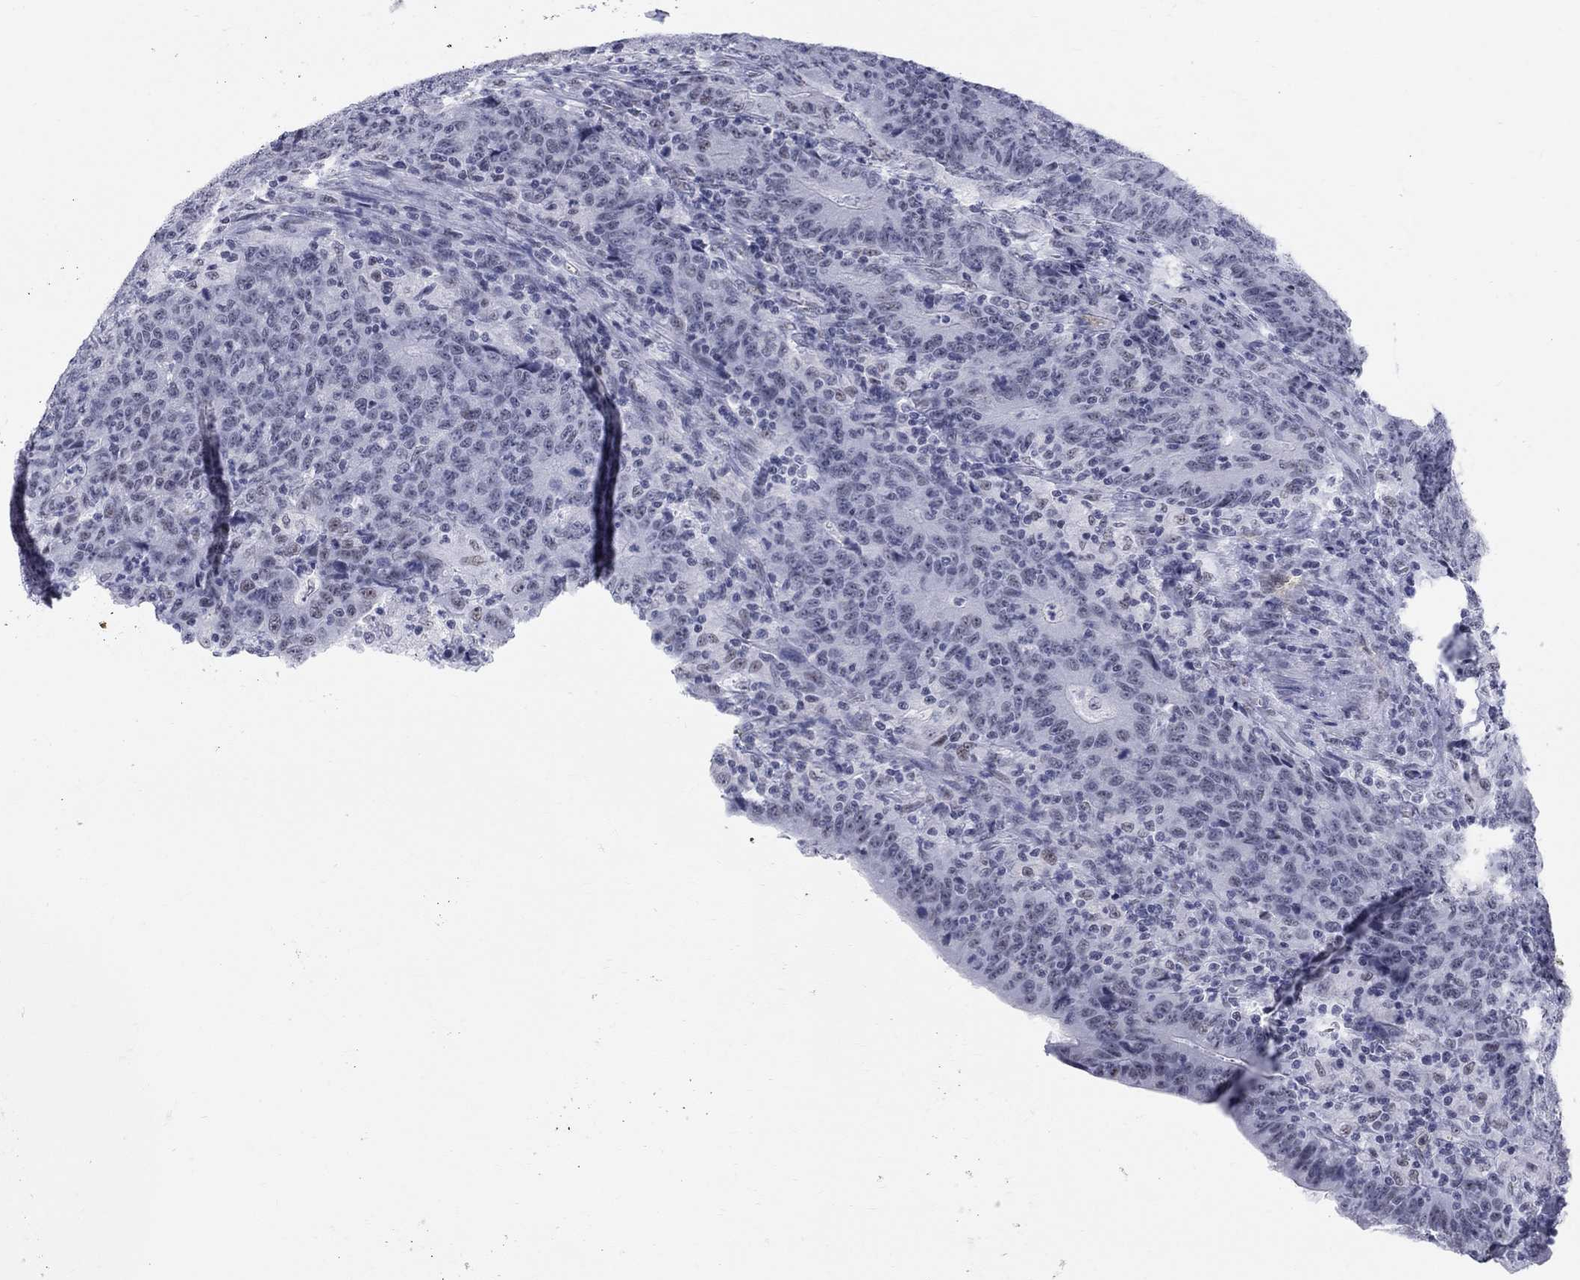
{"staining": {"intensity": "negative", "quantity": "none", "location": "none"}, "tissue": "colorectal cancer", "cell_type": "Tumor cells", "image_type": "cancer", "snomed": [{"axis": "morphology", "description": "Adenocarcinoma, NOS"}, {"axis": "topography", "description": "Colon"}], "caption": "Immunohistochemistry image of human adenocarcinoma (colorectal) stained for a protein (brown), which demonstrates no expression in tumor cells. (DAB (3,3'-diaminobenzidine) IHC visualized using brightfield microscopy, high magnification).", "gene": "DMTN", "patient": {"sex": "female", "age": 75}}